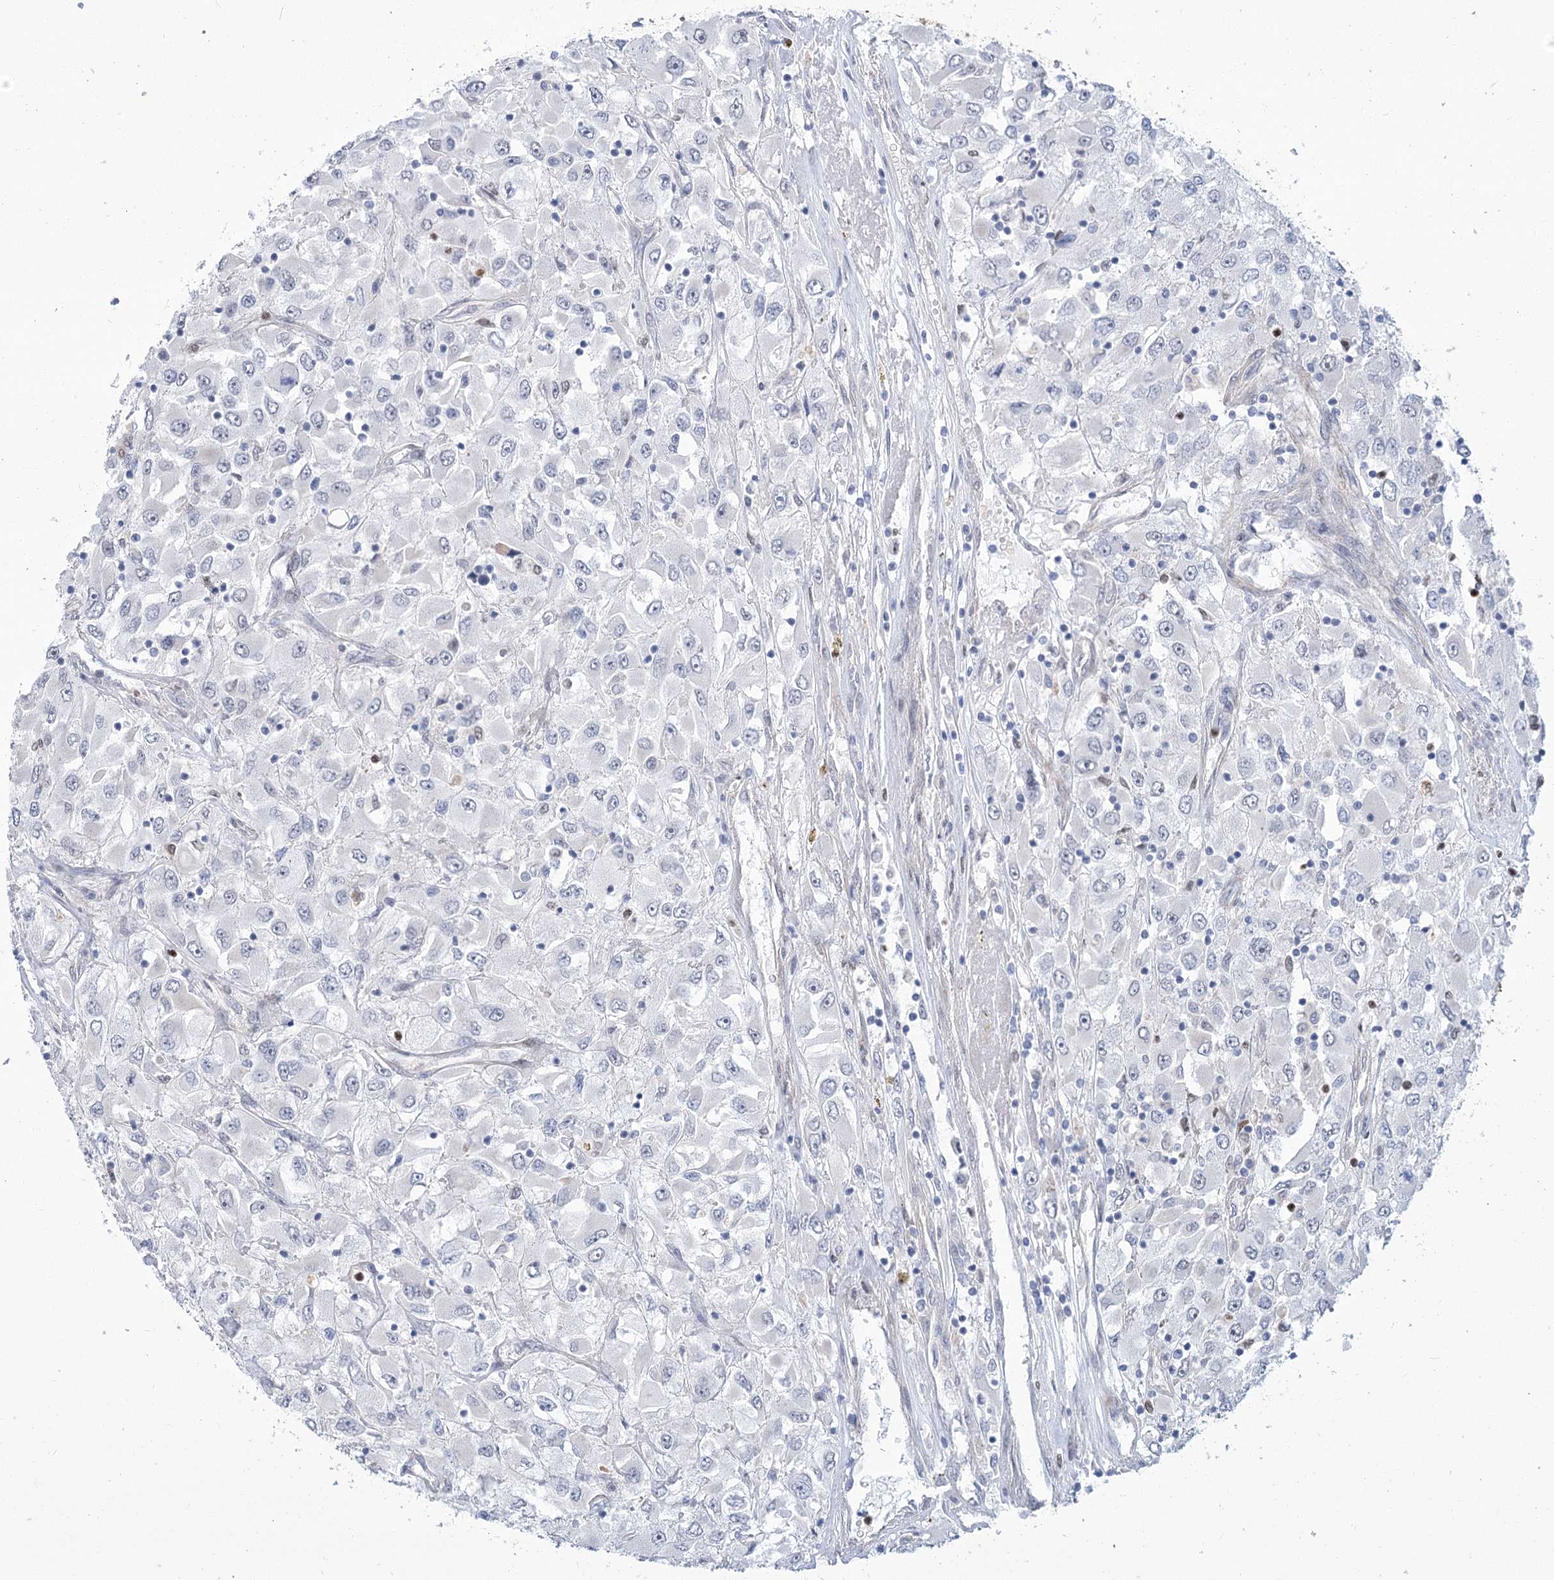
{"staining": {"intensity": "negative", "quantity": "none", "location": "none"}, "tissue": "renal cancer", "cell_type": "Tumor cells", "image_type": "cancer", "snomed": [{"axis": "morphology", "description": "Adenocarcinoma, NOS"}, {"axis": "topography", "description": "Kidney"}], "caption": "Renal cancer was stained to show a protein in brown. There is no significant expression in tumor cells.", "gene": "THAP6", "patient": {"sex": "female", "age": 52}}